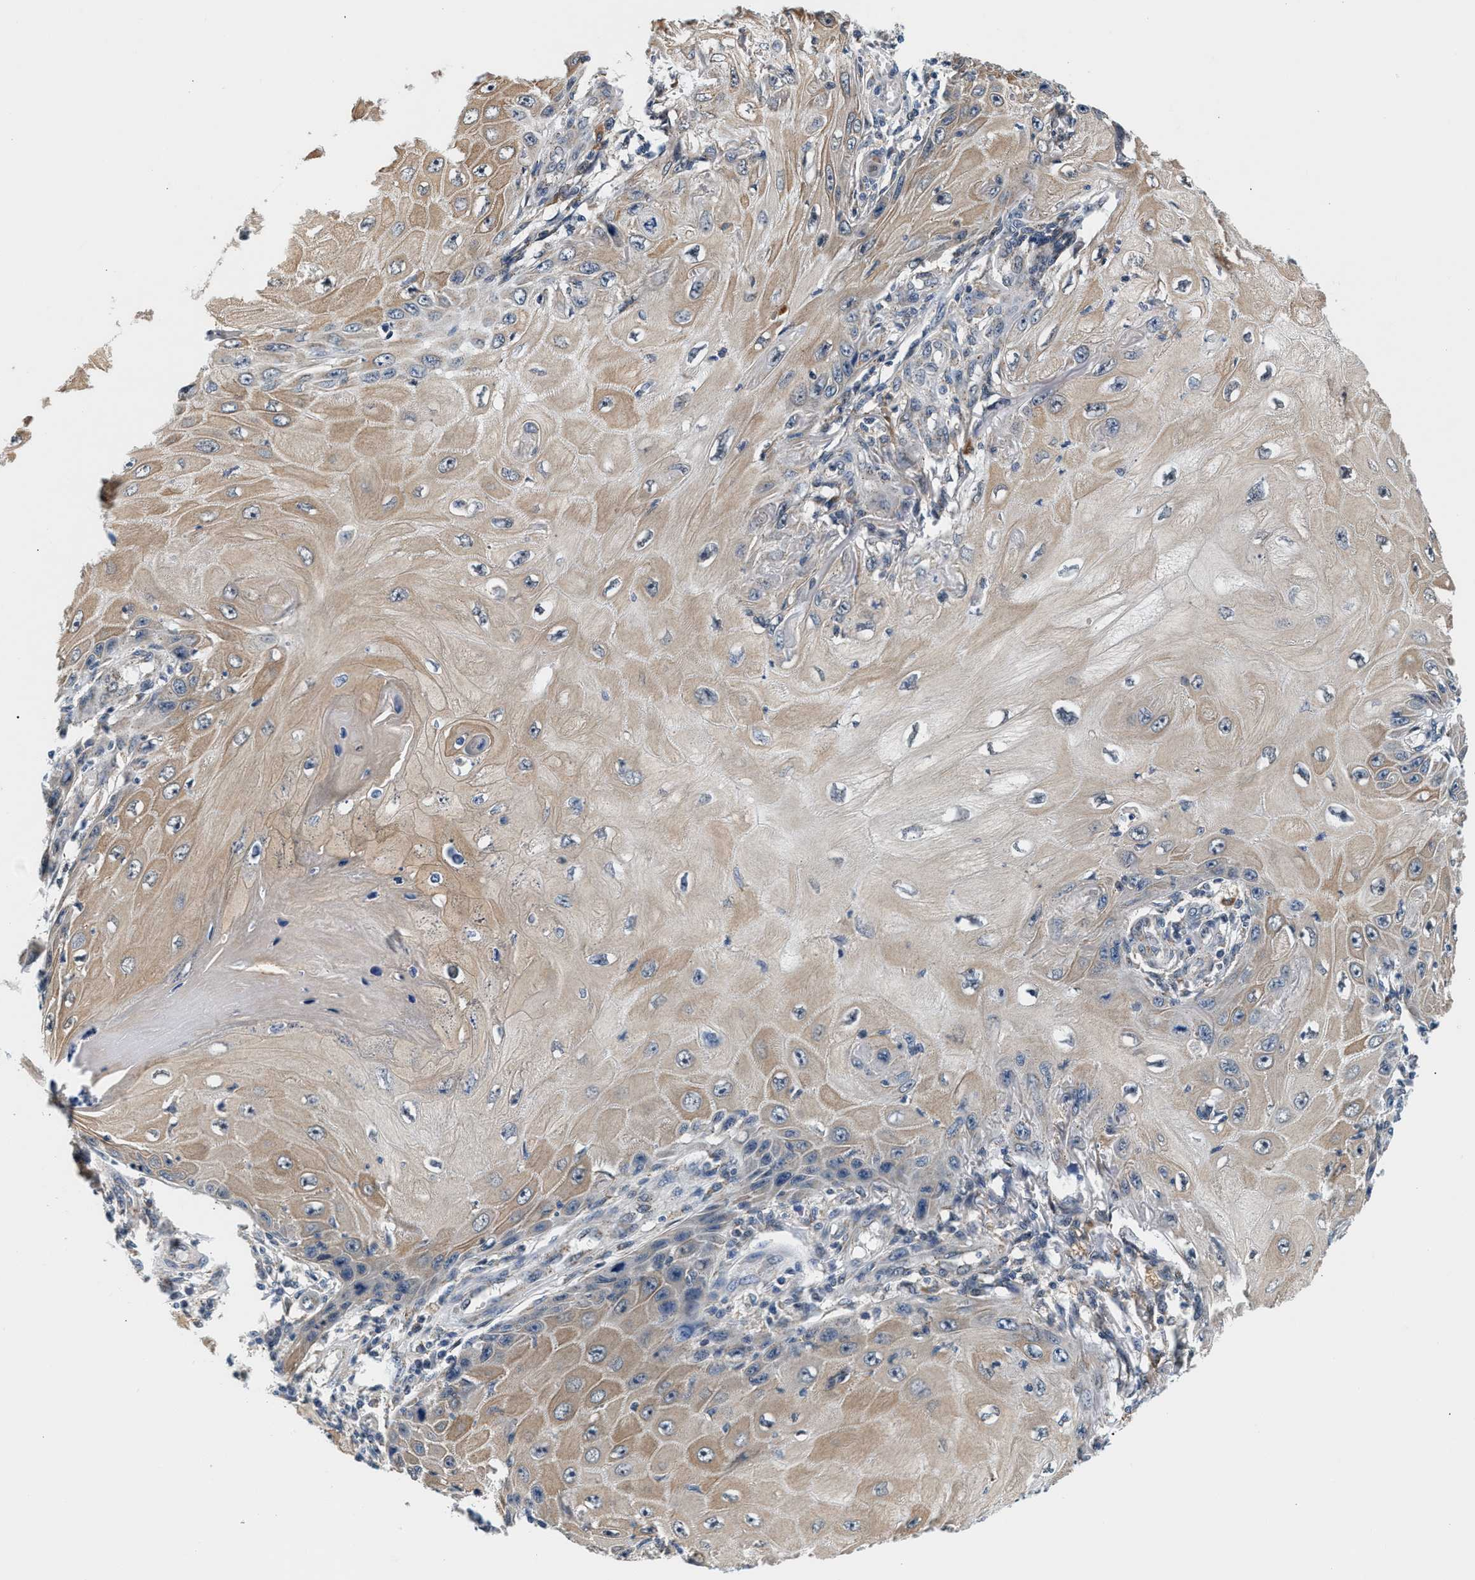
{"staining": {"intensity": "weak", "quantity": "25%-75%", "location": "cytoplasmic/membranous"}, "tissue": "skin cancer", "cell_type": "Tumor cells", "image_type": "cancer", "snomed": [{"axis": "morphology", "description": "Squamous cell carcinoma, NOS"}, {"axis": "topography", "description": "Skin"}], "caption": "This is an image of IHC staining of squamous cell carcinoma (skin), which shows weak expression in the cytoplasmic/membranous of tumor cells.", "gene": "KCNMB2", "patient": {"sex": "female", "age": 73}}